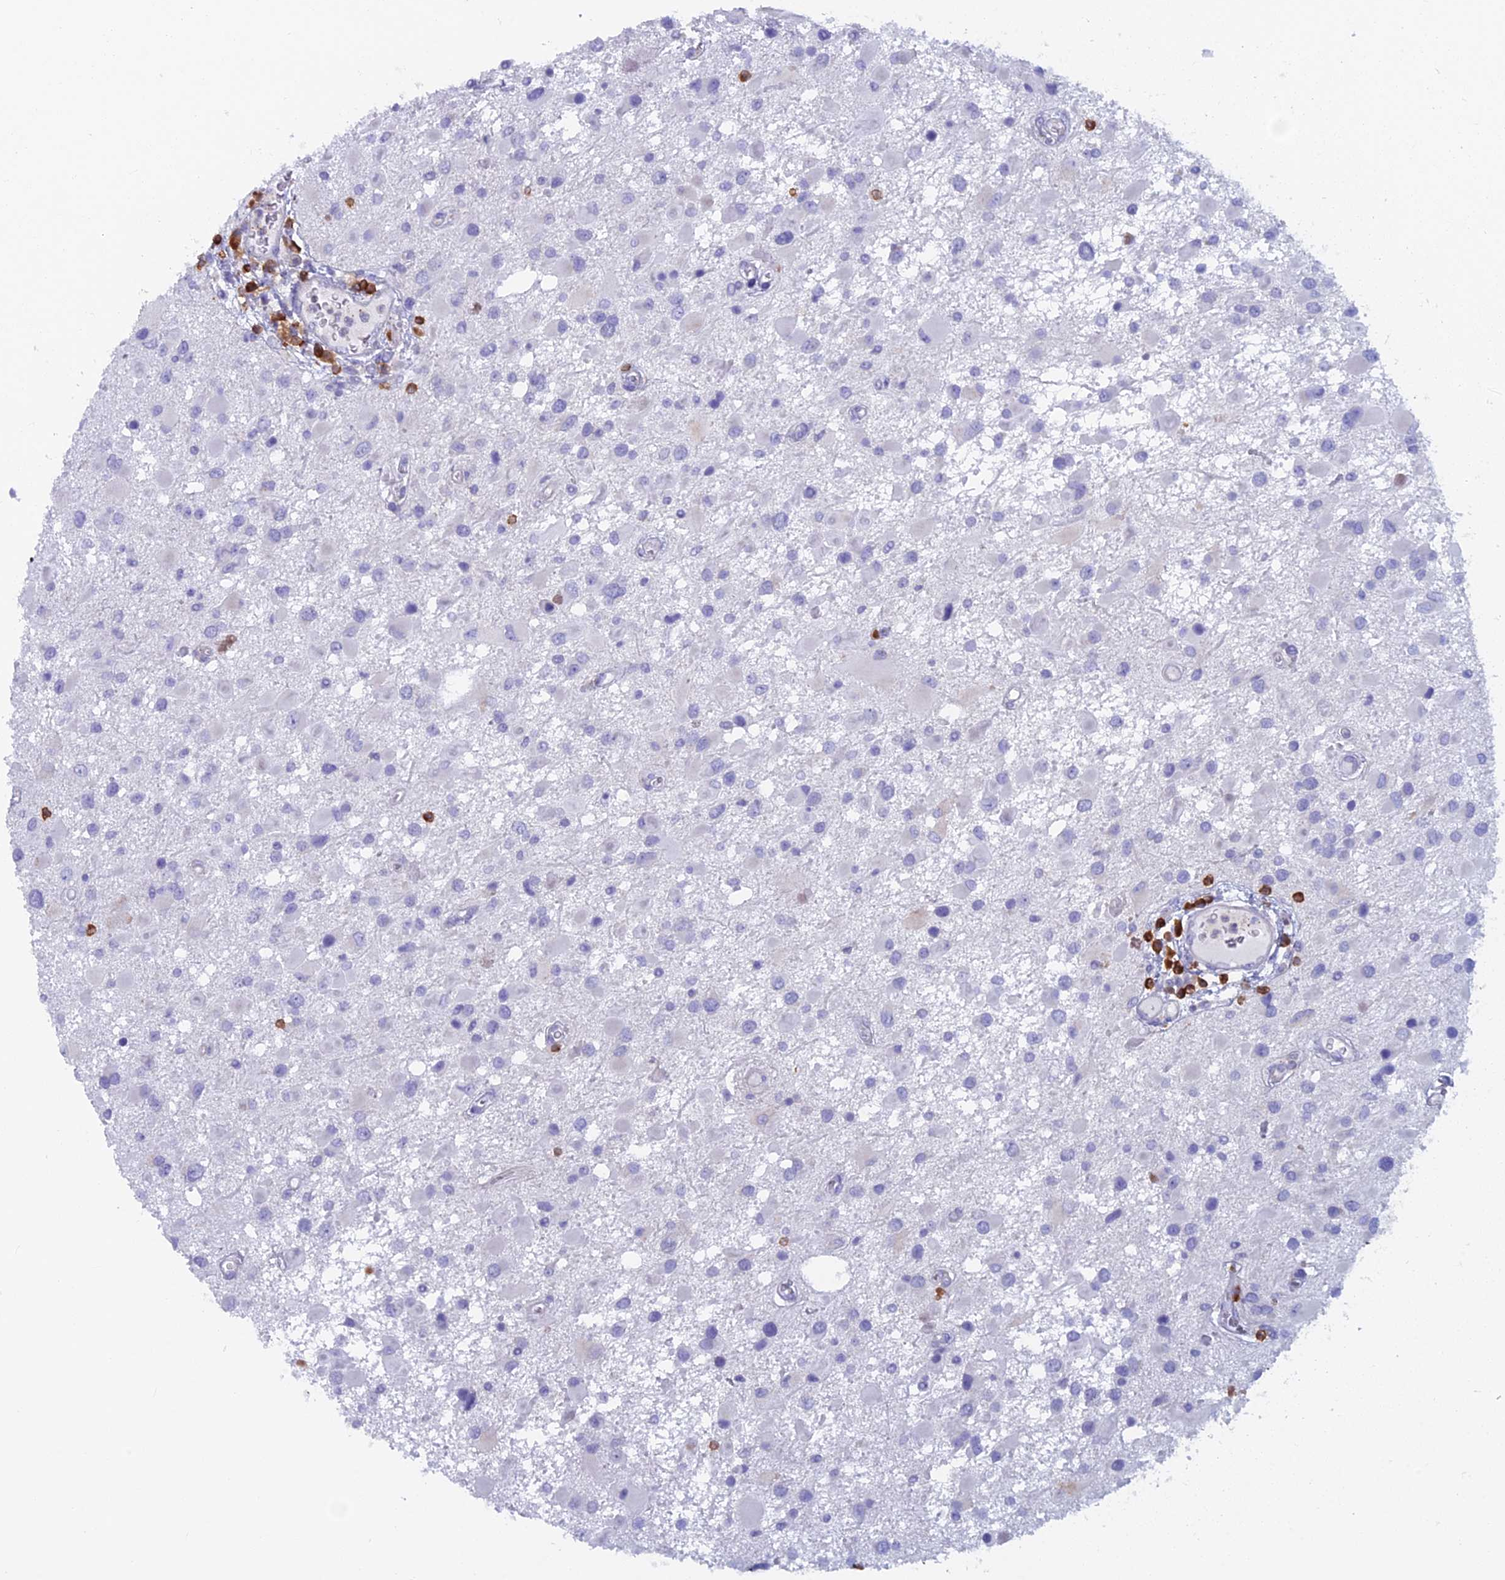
{"staining": {"intensity": "negative", "quantity": "none", "location": "none"}, "tissue": "glioma", "cell_type": "Tumor cells", "image_type": "cancer", "snomed": [{"axis": "morphology", "description": "Glioma, malignant, High grade"}, {"axis": "topography", "description": "Brain"}], "caption": "Glioma stained for a protein using IHC displays no staining tumor cells.", "gene": "ABI3BP", "patient": {"sex": "male", "age": 53}}